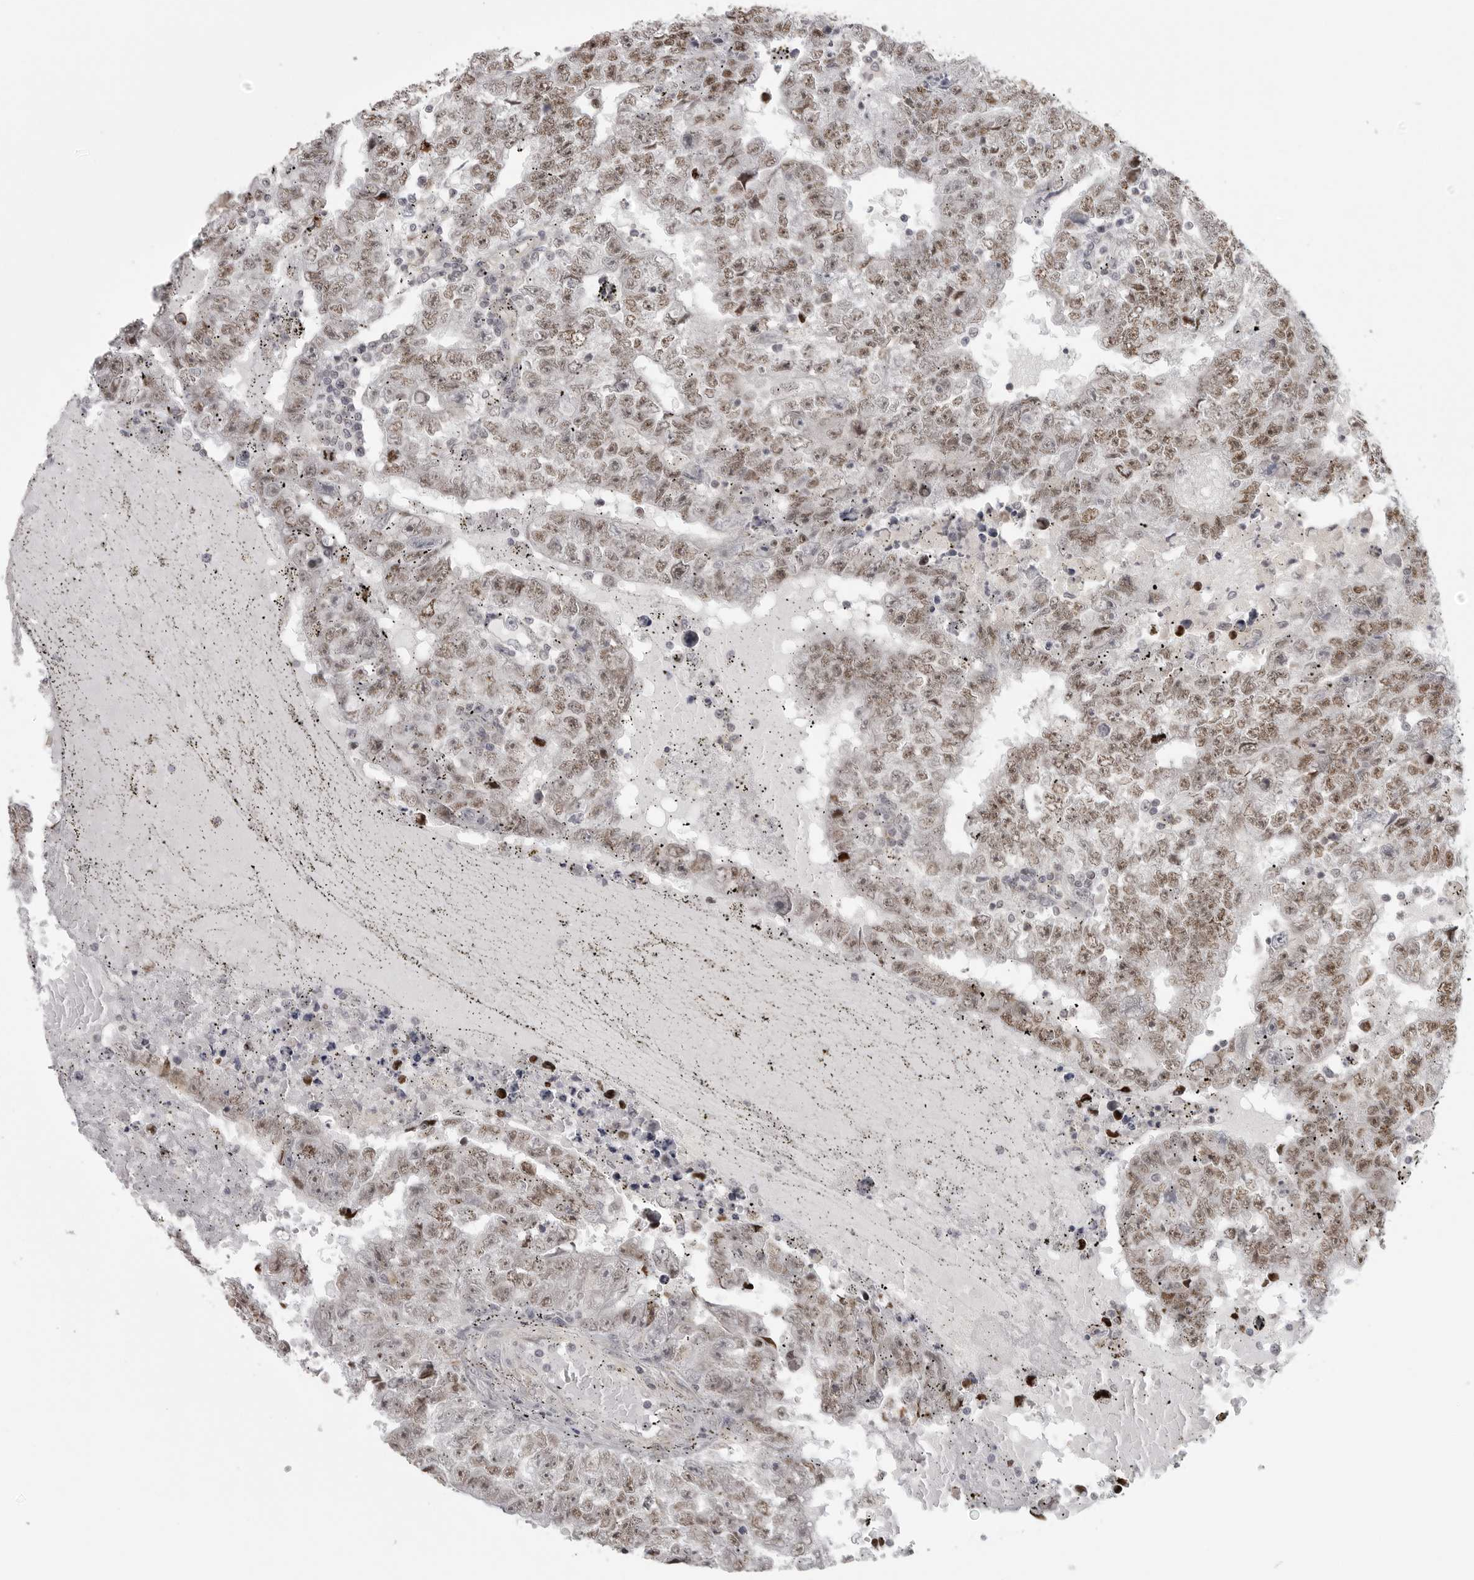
{"staining": {"intensity": "moderate", "quantity": ">75%", "location": "nuclear"}, "tissue": "testis cancer", "cell_type": "Tumor cells", "image_type": "cancer", "snomed": [{"axis": "morphology", "description": "Carcinoma, Embryonal, NOS"}, {"axis": "topography", "description": "Testis"}], "caption": "A high-resolution photomicrograph shows immunohistochemistry staining of testis cancer (embryonal carcinoma), which displays moderate nuclear positivity in approximately >75% of tumor cells.", "gene": "TUT4", "patient": {"sex": "male", "age": 25}}